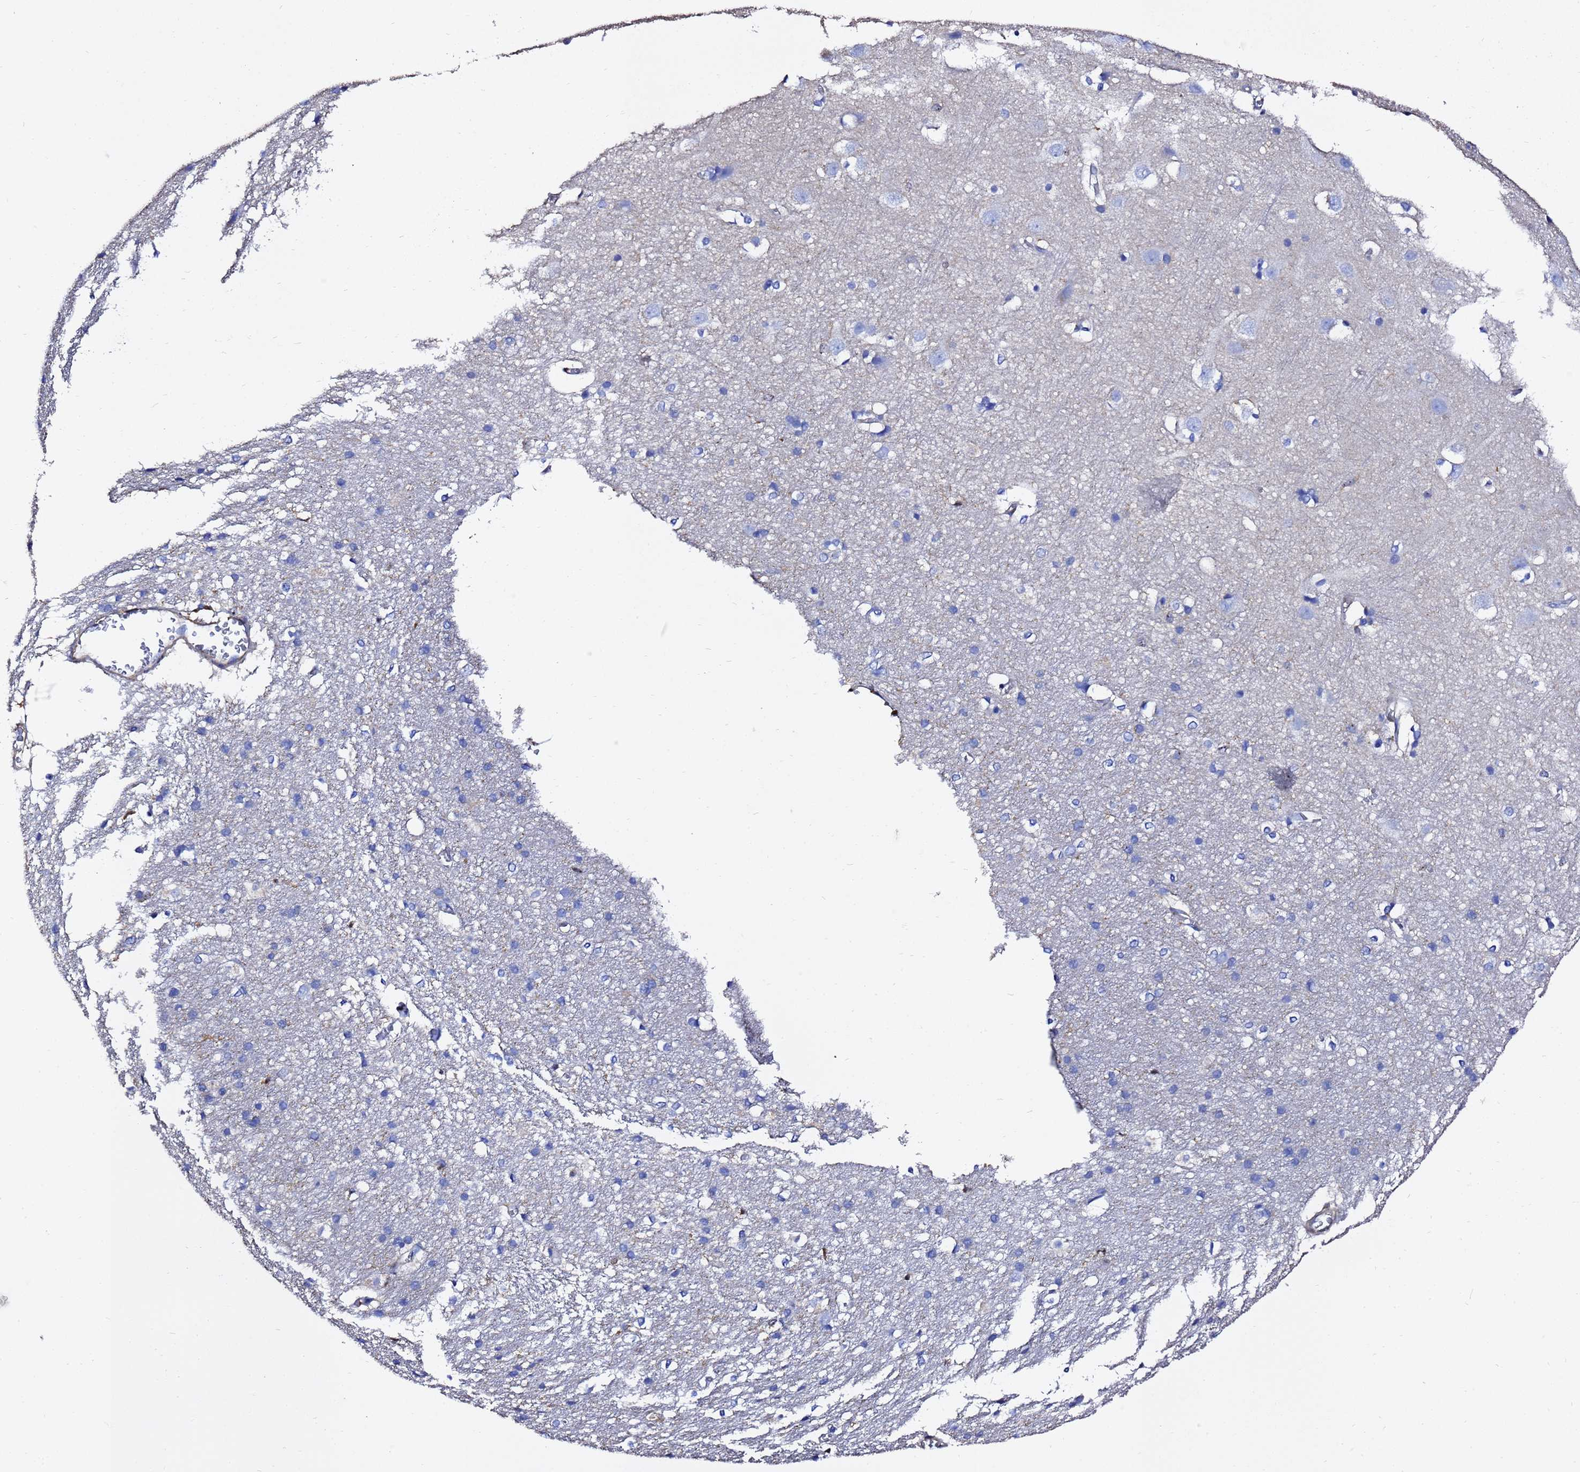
{"staining": {"intensity": "moderate", "quantity": "<25%", "location": "cytoplasmic/membranous"}, "tissue": "cerebral cortex", "cell_type": "Endothelial cells", "image_type": "normal", "snomed": [{"axis": "morphology", "description": "Normal tissue, NOS"}, {"axis": "topography", "description": "Cerebral cortex"}], "caption": "DAB immunohistochemical staining of benign cerebral cortex demonstrates moderate cytoplasmic/membranous protein expression in about <25% of endothelial cells. Using DAB (3,3'-diaminobenzidine) (brown) and hematoxylin (blue) stains, captured at high magnification using brightfield microscopy.", "gene": "ACTA1", "patient": {"sex": "male", "age": 54}}